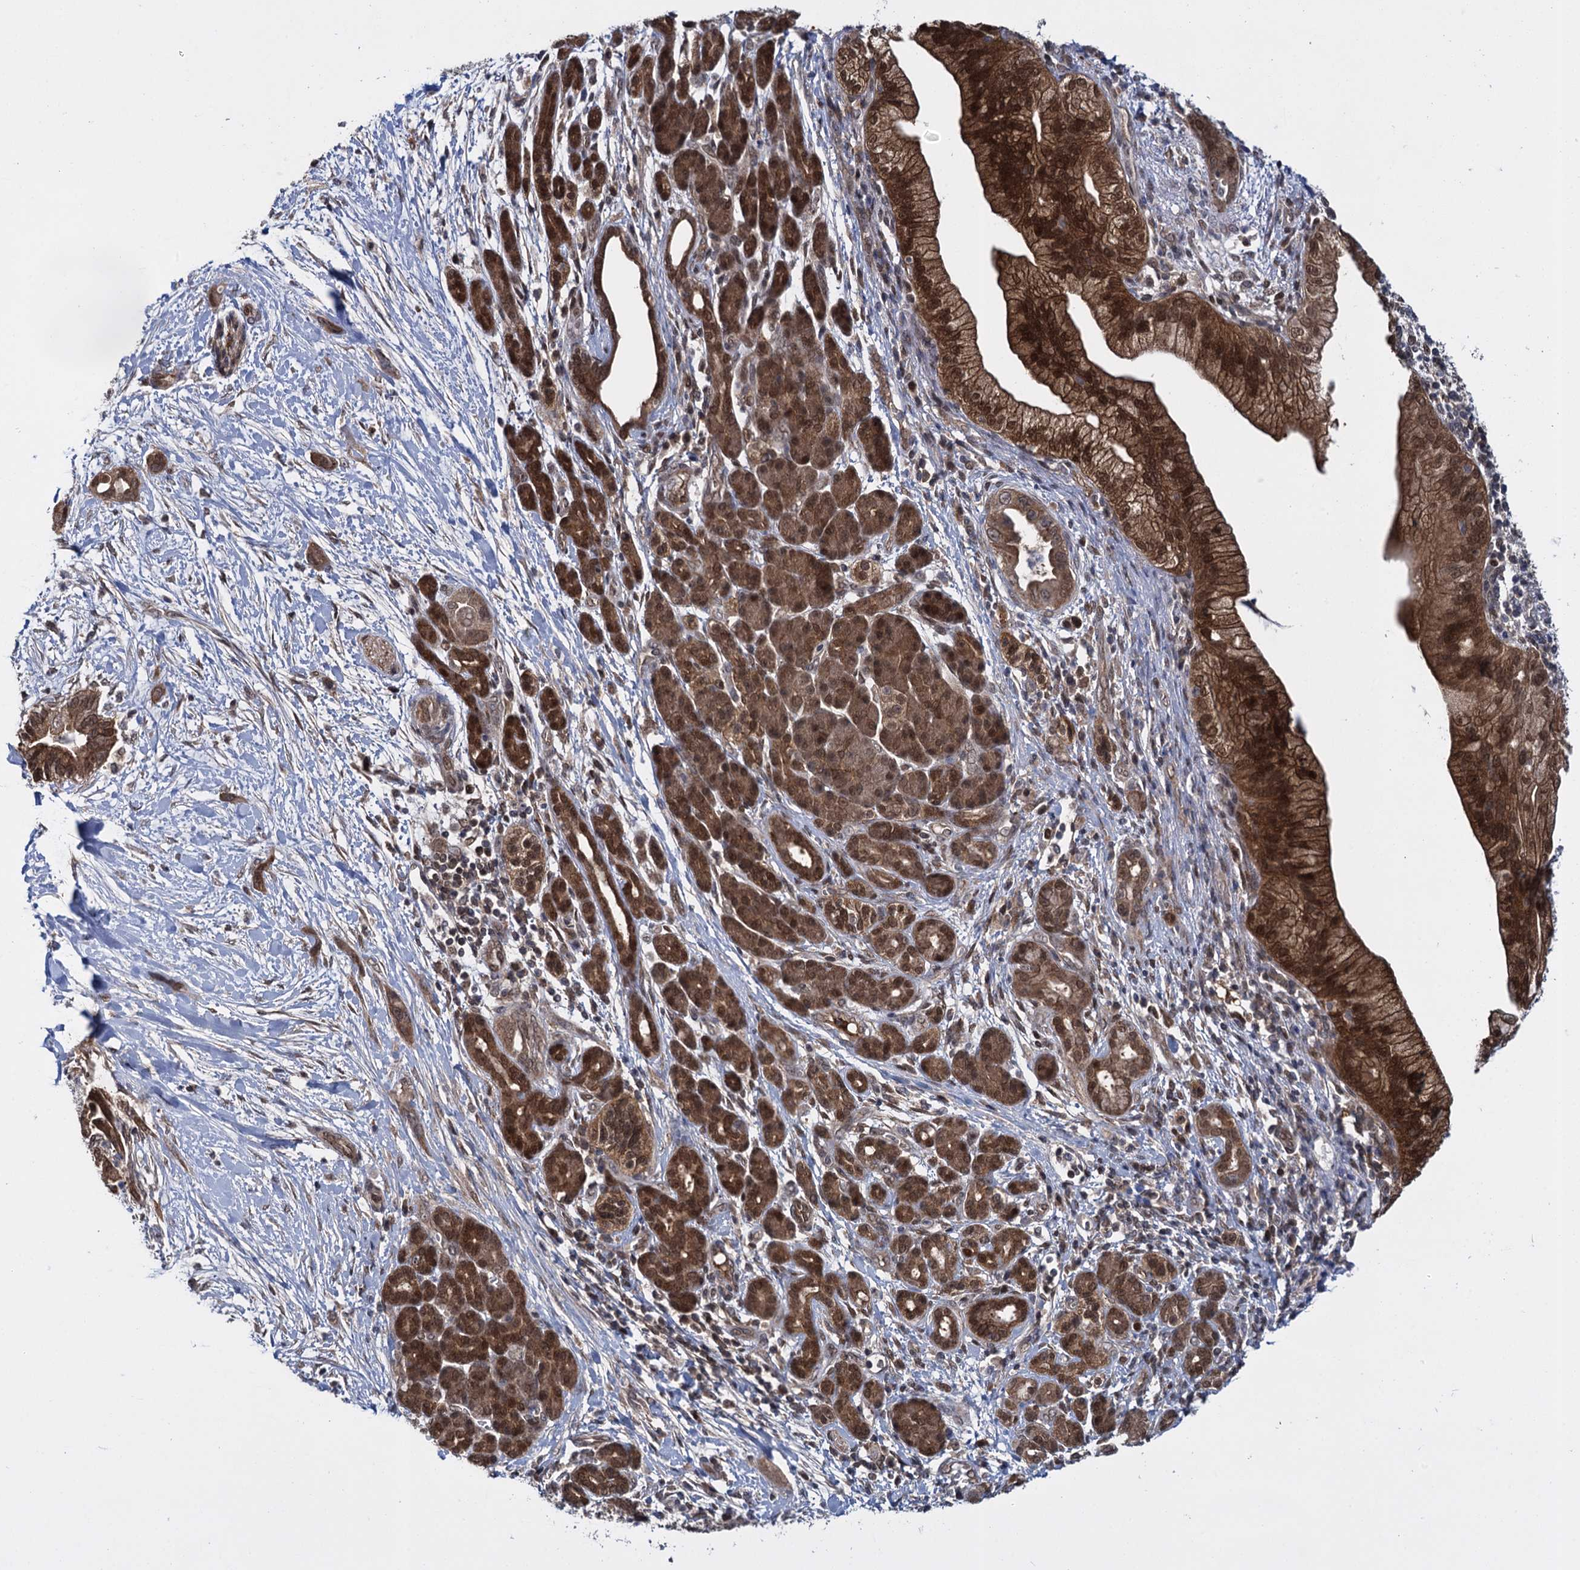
{"staining": {"intensity": "strong", "quantity": ">75%", "location": "cytoplasmic/membranous,nuclear"}, "tissue": "pancreatic cancer", "cell_type": "Tumor cells", "image_type": "cancer", "snomed": [{"axis": "morphology", "description": "Adenocarcinoma, NOS"}, {"axis": "topography", "description": "Pancreas"}], "caption": "Pancreatic adenocarcinoma stained with IHC displays strong cytoplasmic/membranous and nuclear expression in approximately >75% of tumor cells. The staining was performed using DAB, with brown indicating positive protein expression. Nuclei are stained blue with hematoxylin.", "gene": "GLO1", "patient": {"sex": "male", "age": 59}}